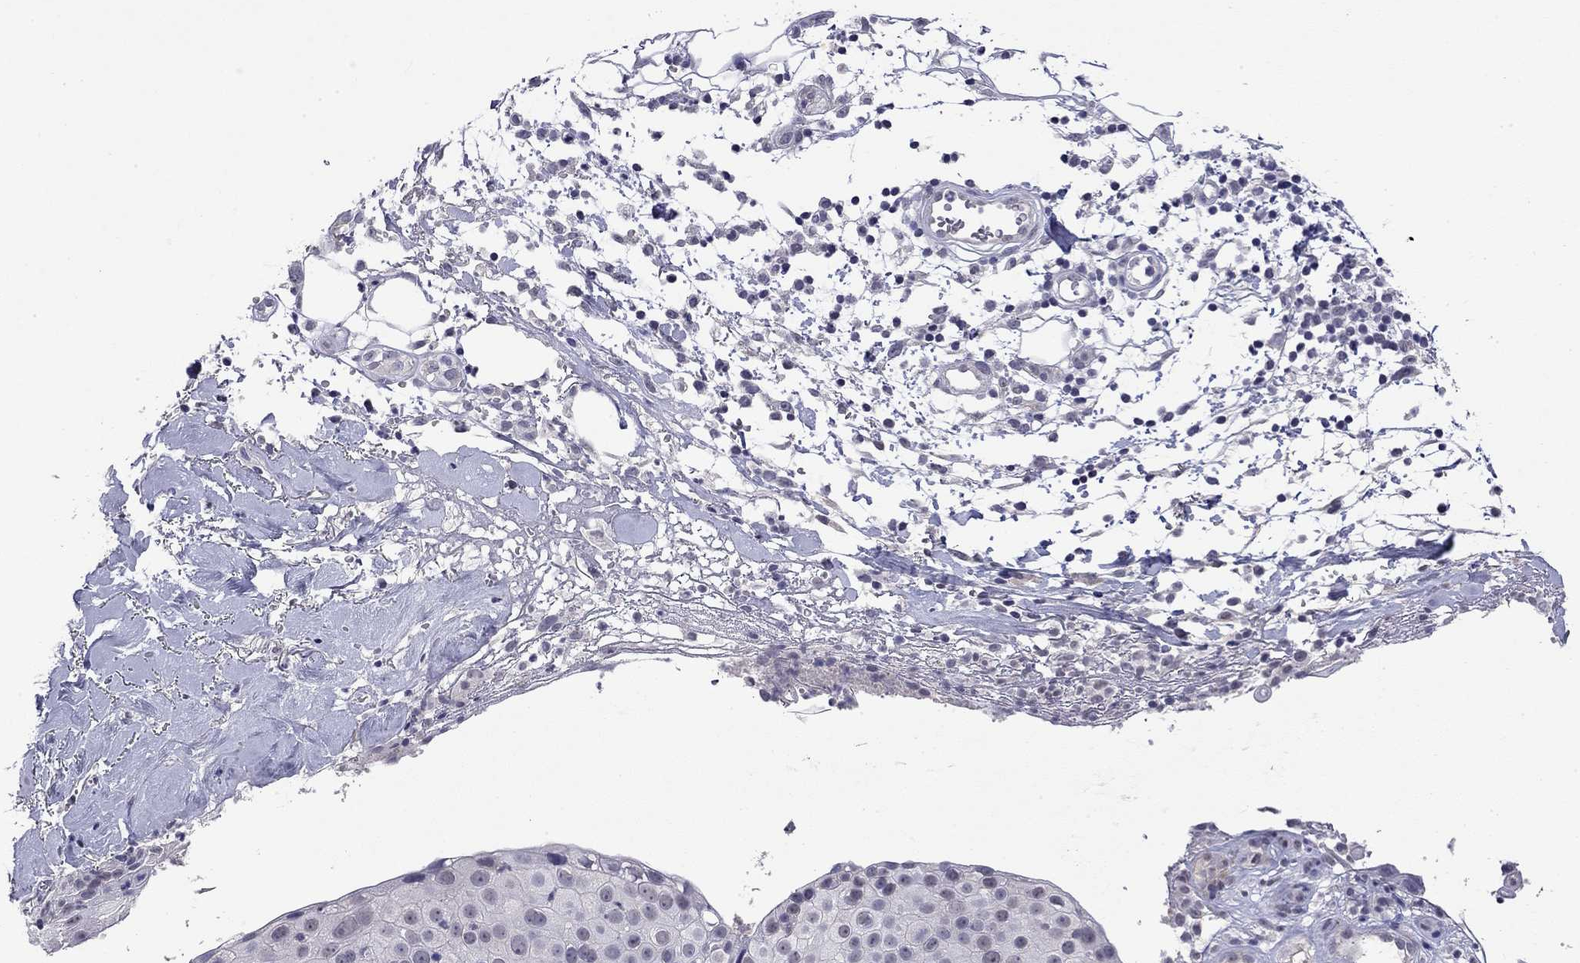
{"staining": {"intensity": "negative", "quantity": "none", "location": "none"}, "tissue": "skin cancer", "cell_type": "Tumor cells", "image_type": "cancer", "snomed": [{"axis": "morphology", "description": "Squamous cell carcinoma, NOS"}, {"axis": "topography", "description": "Skin"}], "caption": "High power microscopy histopathology image of an IHC image of skin cancer, revealing no significant expression in tumor cells. The staining is performed using DAB (3,3'-diaminobenzidine) brown chromogen with nuclei counter-stained in using hematoxylin.", "gene": "WNK3", "patient": {"sex": "male", "age": 71}}